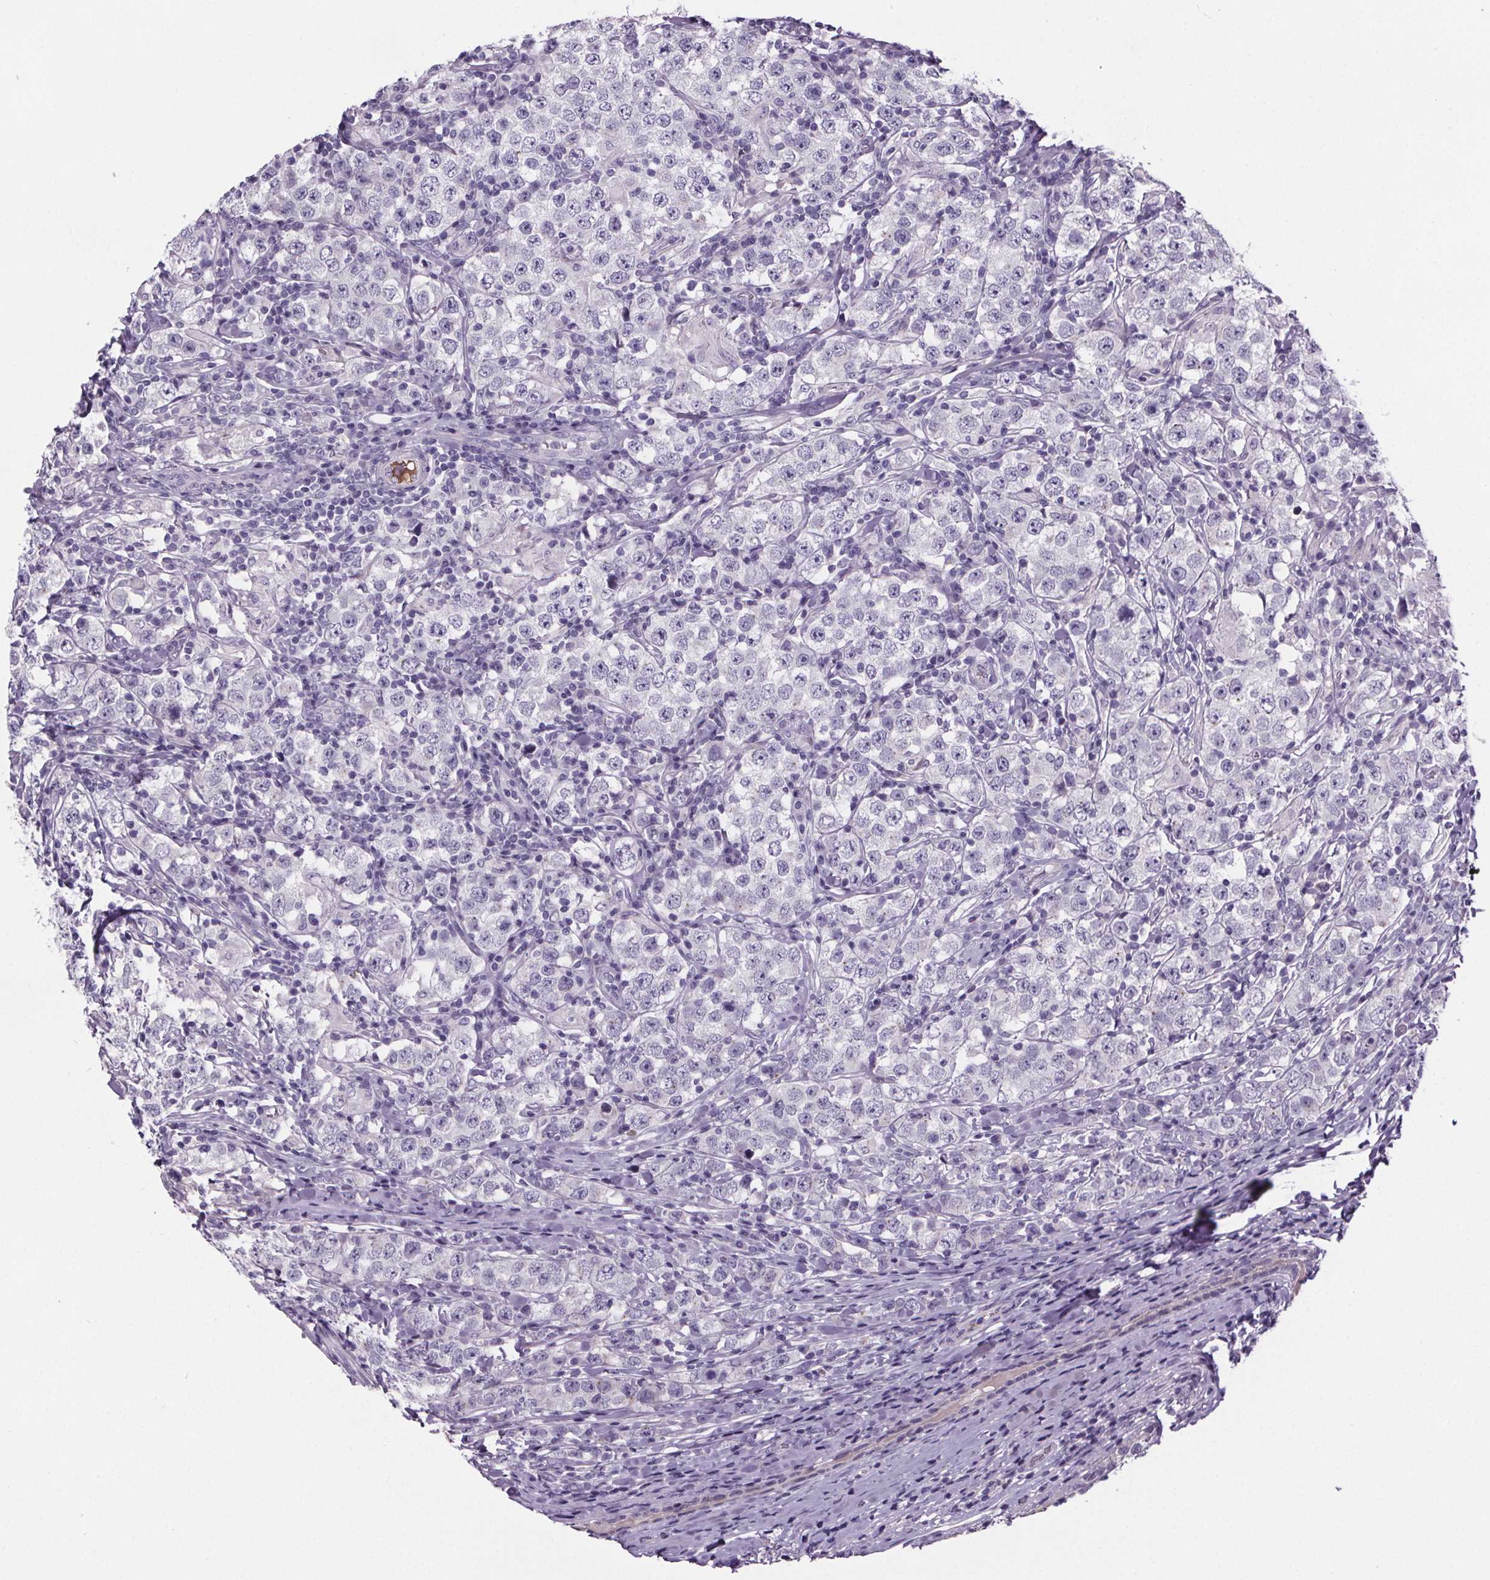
{"staining": {"intensity": "weak", "quantity": "<25%", "location": "nuclear"}, "tissue": "testis cancer", "cell_type": "Tumor cells", "image_type": "cancer", "snomed": [{"axis": "morphology", "description": "Seminoma, NOS"}, {"axis": "morphology", "description": "Carcinoma, Embryonal, NOS"}, {"axis": "topography", "description": "Testis"}], "caption": "A high-resolution micrograph shows immunohistochemistry staining of testis cancer (seminoma), which shows no significant expression in tumor cells.", "gene": "CUBN", "patient": {"sex": "male", "age": 41}}